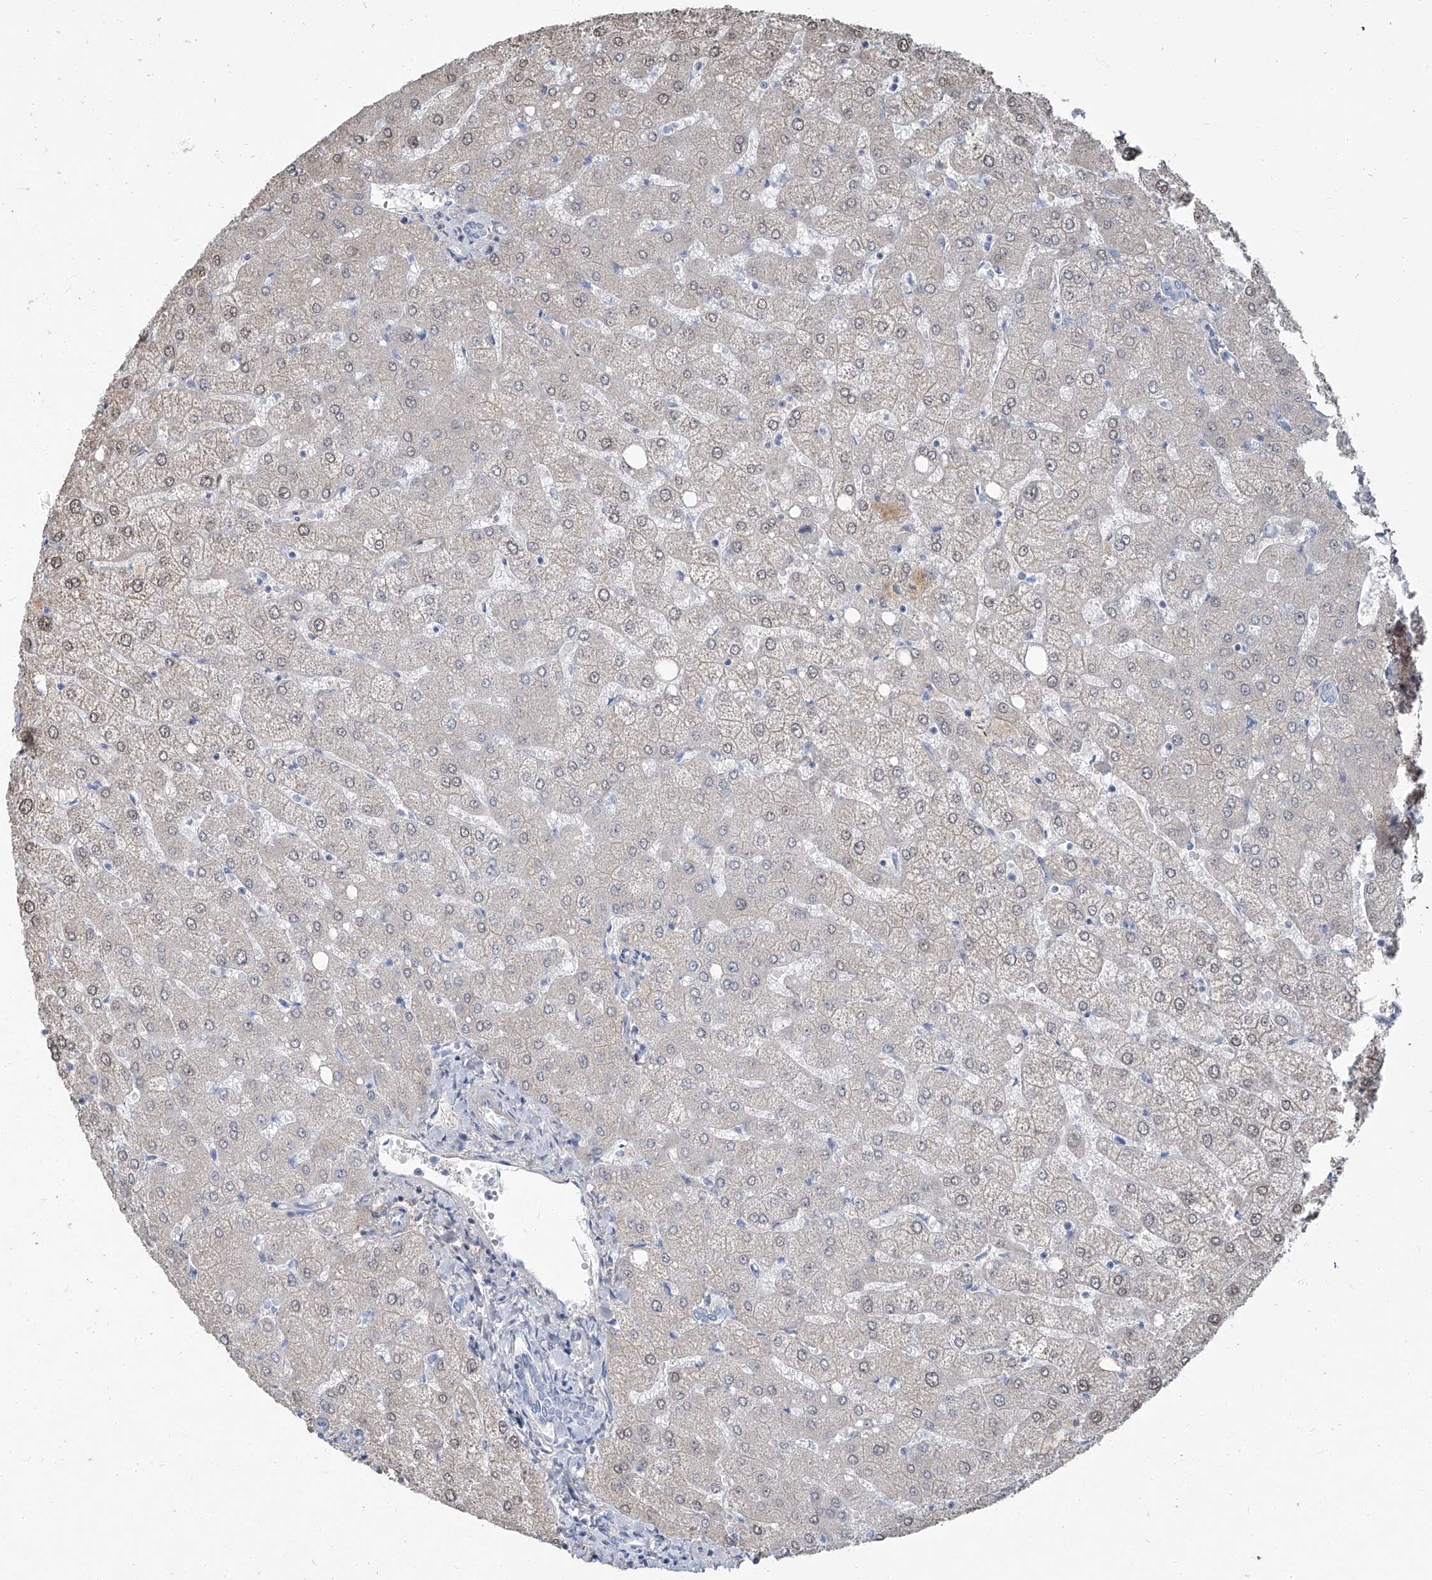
{"staining": {"intensity": "negative", "quantity": "none", "location": "none"}, "tissue": "liver", "cell_type": "Cholangiocytes", "image_type": "normal", "snomed": [{"axis": "morphology", "description": "Normal tissue, NOS"}, {"axis": "topography", "description": "Liver"}], "caption": "The photomicrograph demonstrates no staining of cholangiocytes in normal liver.", "gene": "HOXA3", "patient": {"sex": "female", "age": 54}}